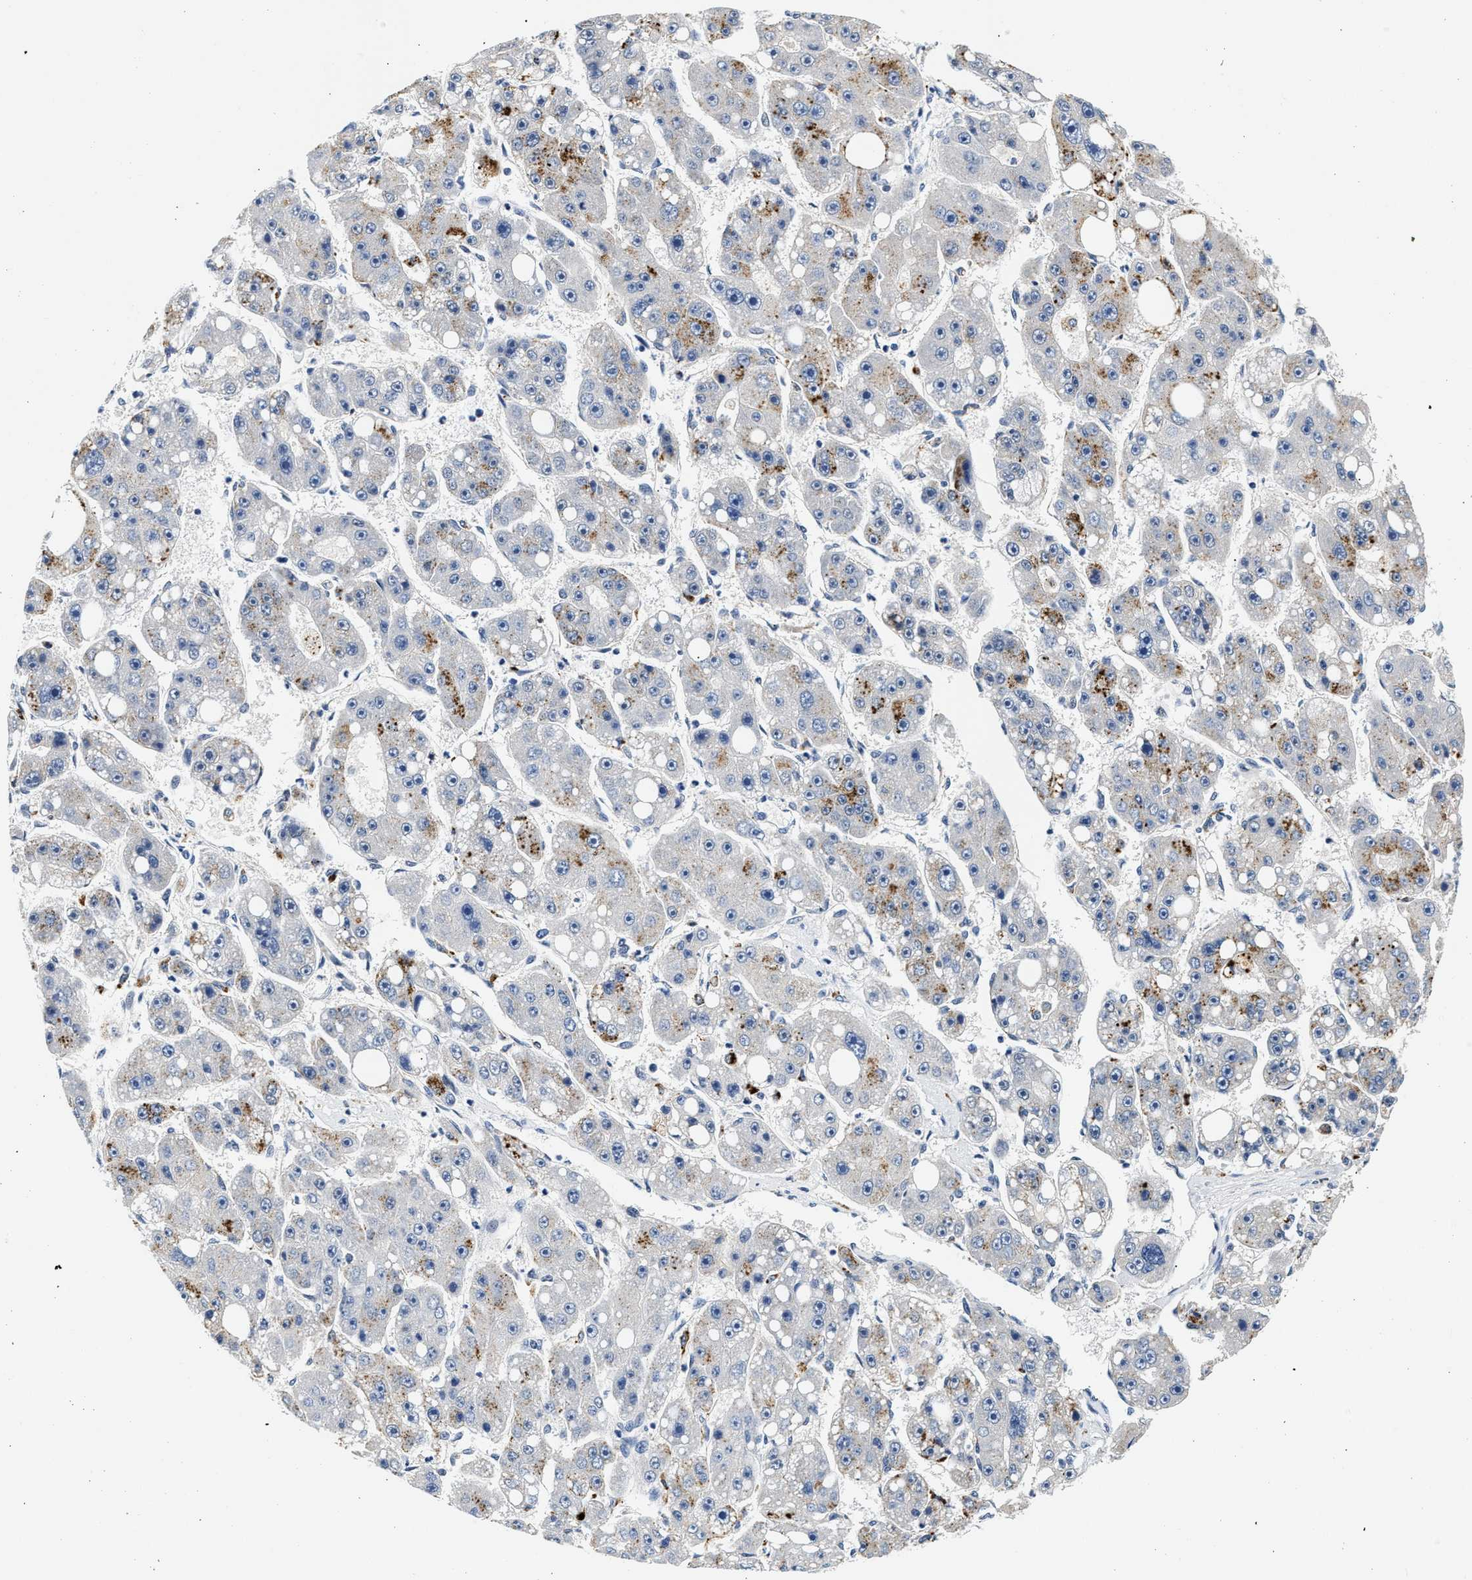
{"staining": {"intensity": "moderate", "quantity": "<25%", "location": "cytoplasmic/membranous"}, "tissue": "liver cancer", "cell_type": "Tumor cells", "image_type": "cancer", "snomed": [{"axis": "morphology", "description": "Carcinoma, Hepatocellular, NOS"}, {"axis": "topography", "description": "Liver"}], "caption": "Tumor cells show low levels of moderate cytoplasmic/membranous expression in about <25% of cells in liver hepatocellular carcinoma.", "gene": "MED22", "patient": {"sex": "female", "age": 61}}